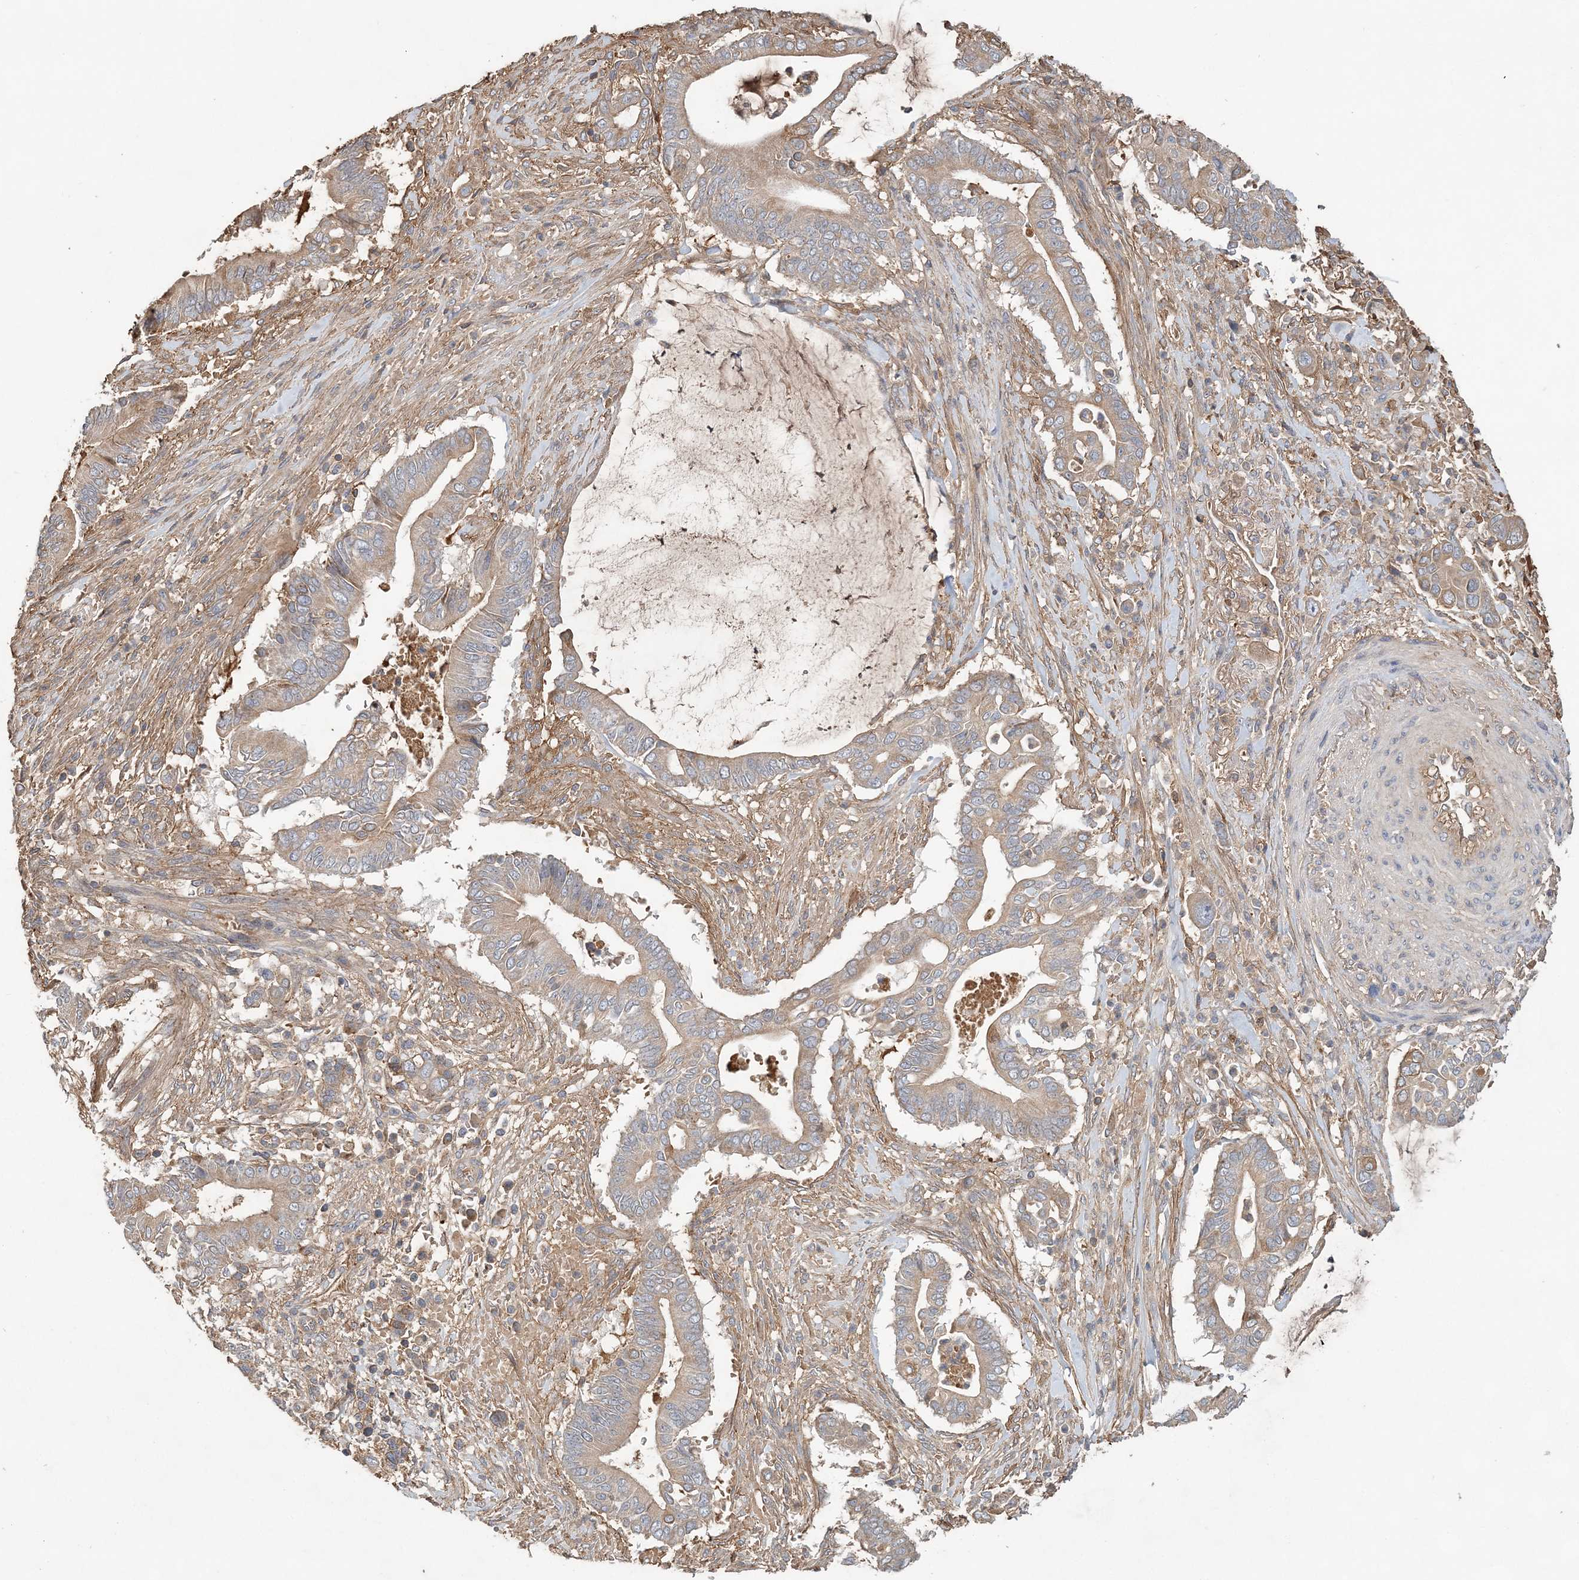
{"staining": {"intensity": "weak", "quantity": ">75%", "location": "cytoplasmic/membranous"}, "tissue": "pancreatic cancer", "cell_type": "Tumor cells", "image_type": "cancer", "snomed": [{"axis": "morphology", "description": "Adenocarcinoma, NOS"}, {"axis": "topography", "description": "Pancreas"}], "caption": "Pancreatic adenocarcinoma was stained to show a protein in brown. There is low levels of weak cytoplasmic/membranous positivity in approximately >75% of tumor cells.", "gene": "SYCP3", "patient": {"sex": "male", "age": 68}}